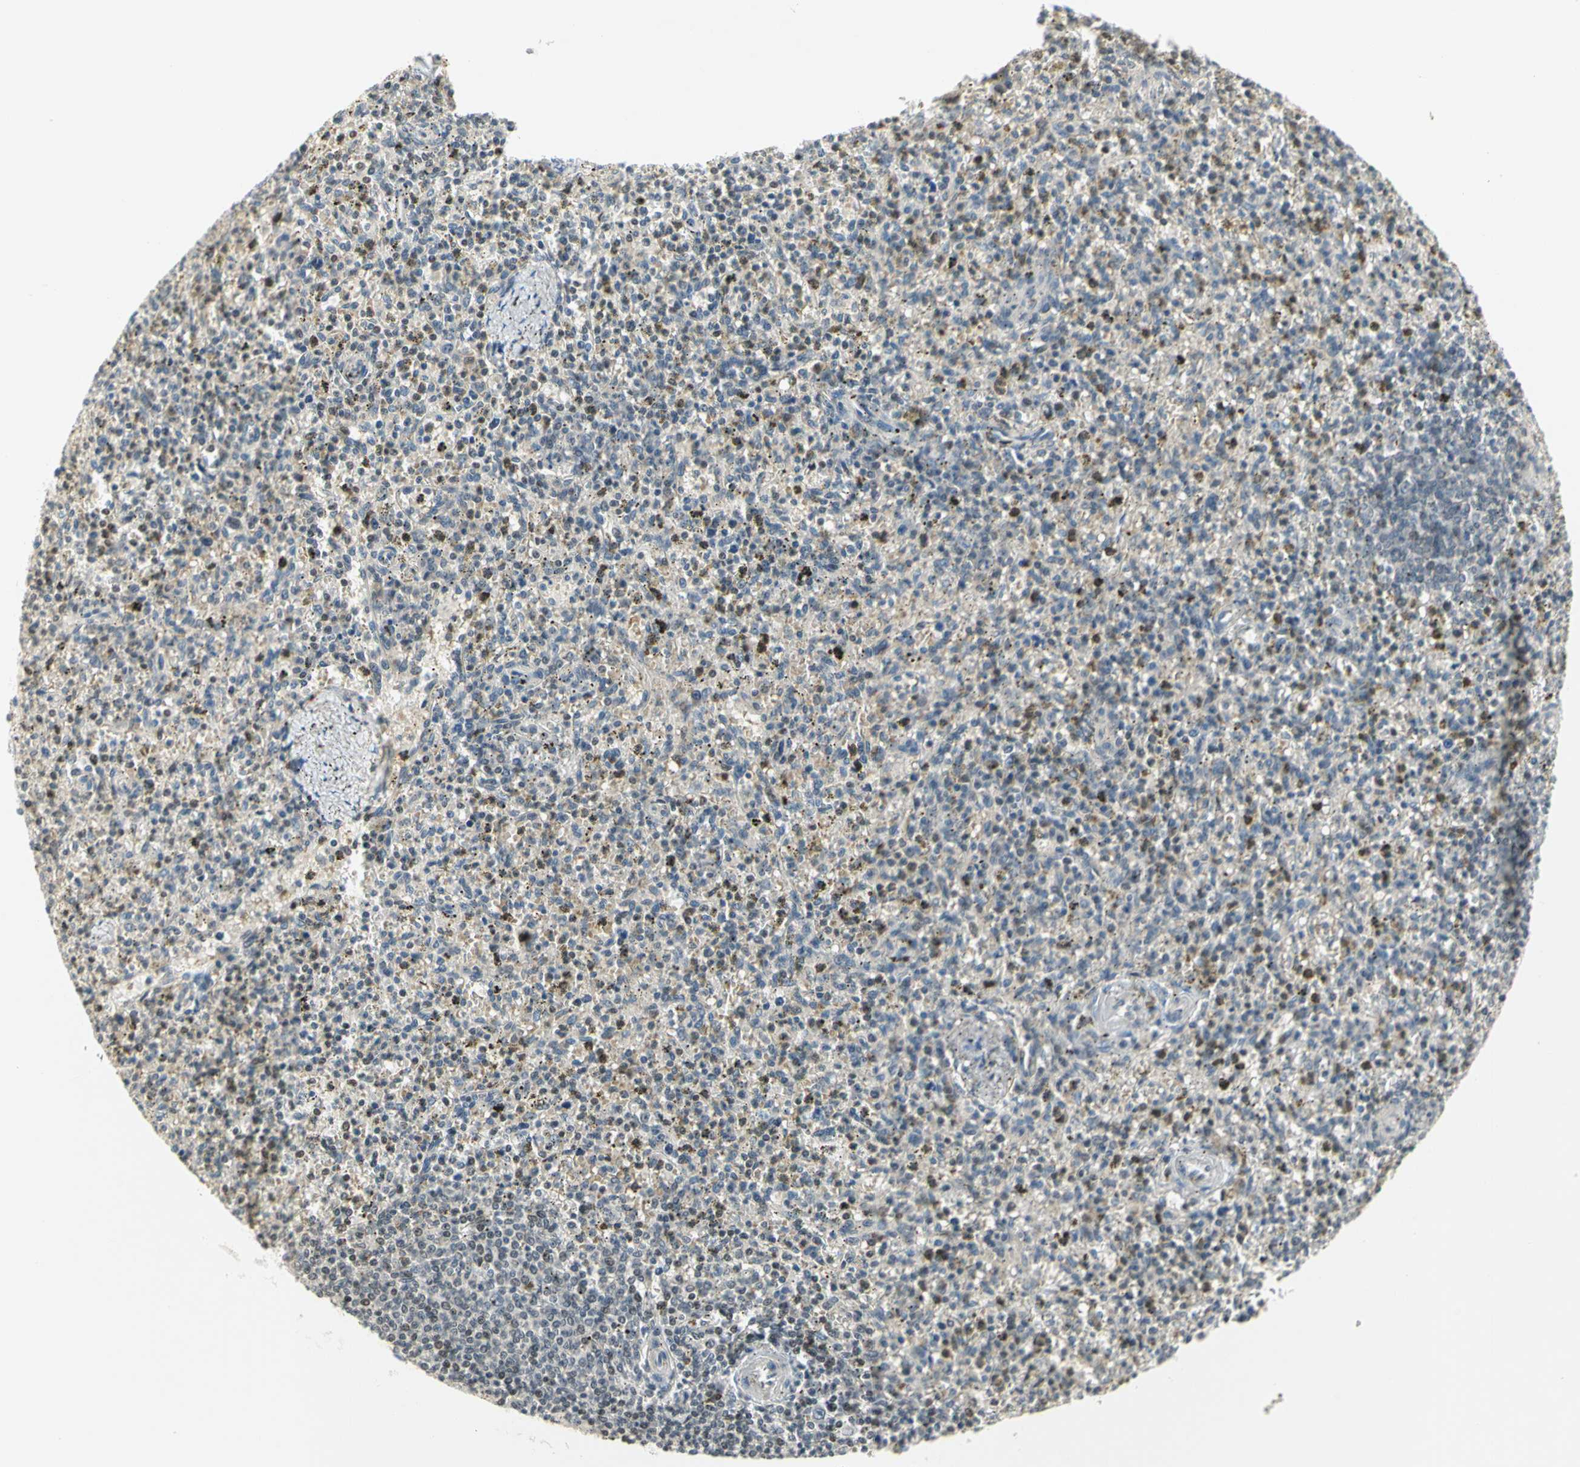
{"staining": {"intensity": "weak", "quantity": "<25%", "location": "nuclear"}, "tissue": "spleen", "cell_type": "Cells in red pulp", "image_type": "normal", "snomed": [{"axis": "morphology", "description": "Normal tissue, NOS"}, {"axis": "topography", "description": "Spleen"}], "caption": "This micrograph is of unremarkable spleen stained with immunohistochemistry (IHC) to label a protein in brown with the nuclei are counter-stained blue. There is no staining in cells in red pulp.", "gene": "IMPG2", "patient": {"sex": "male", "age": 72}}